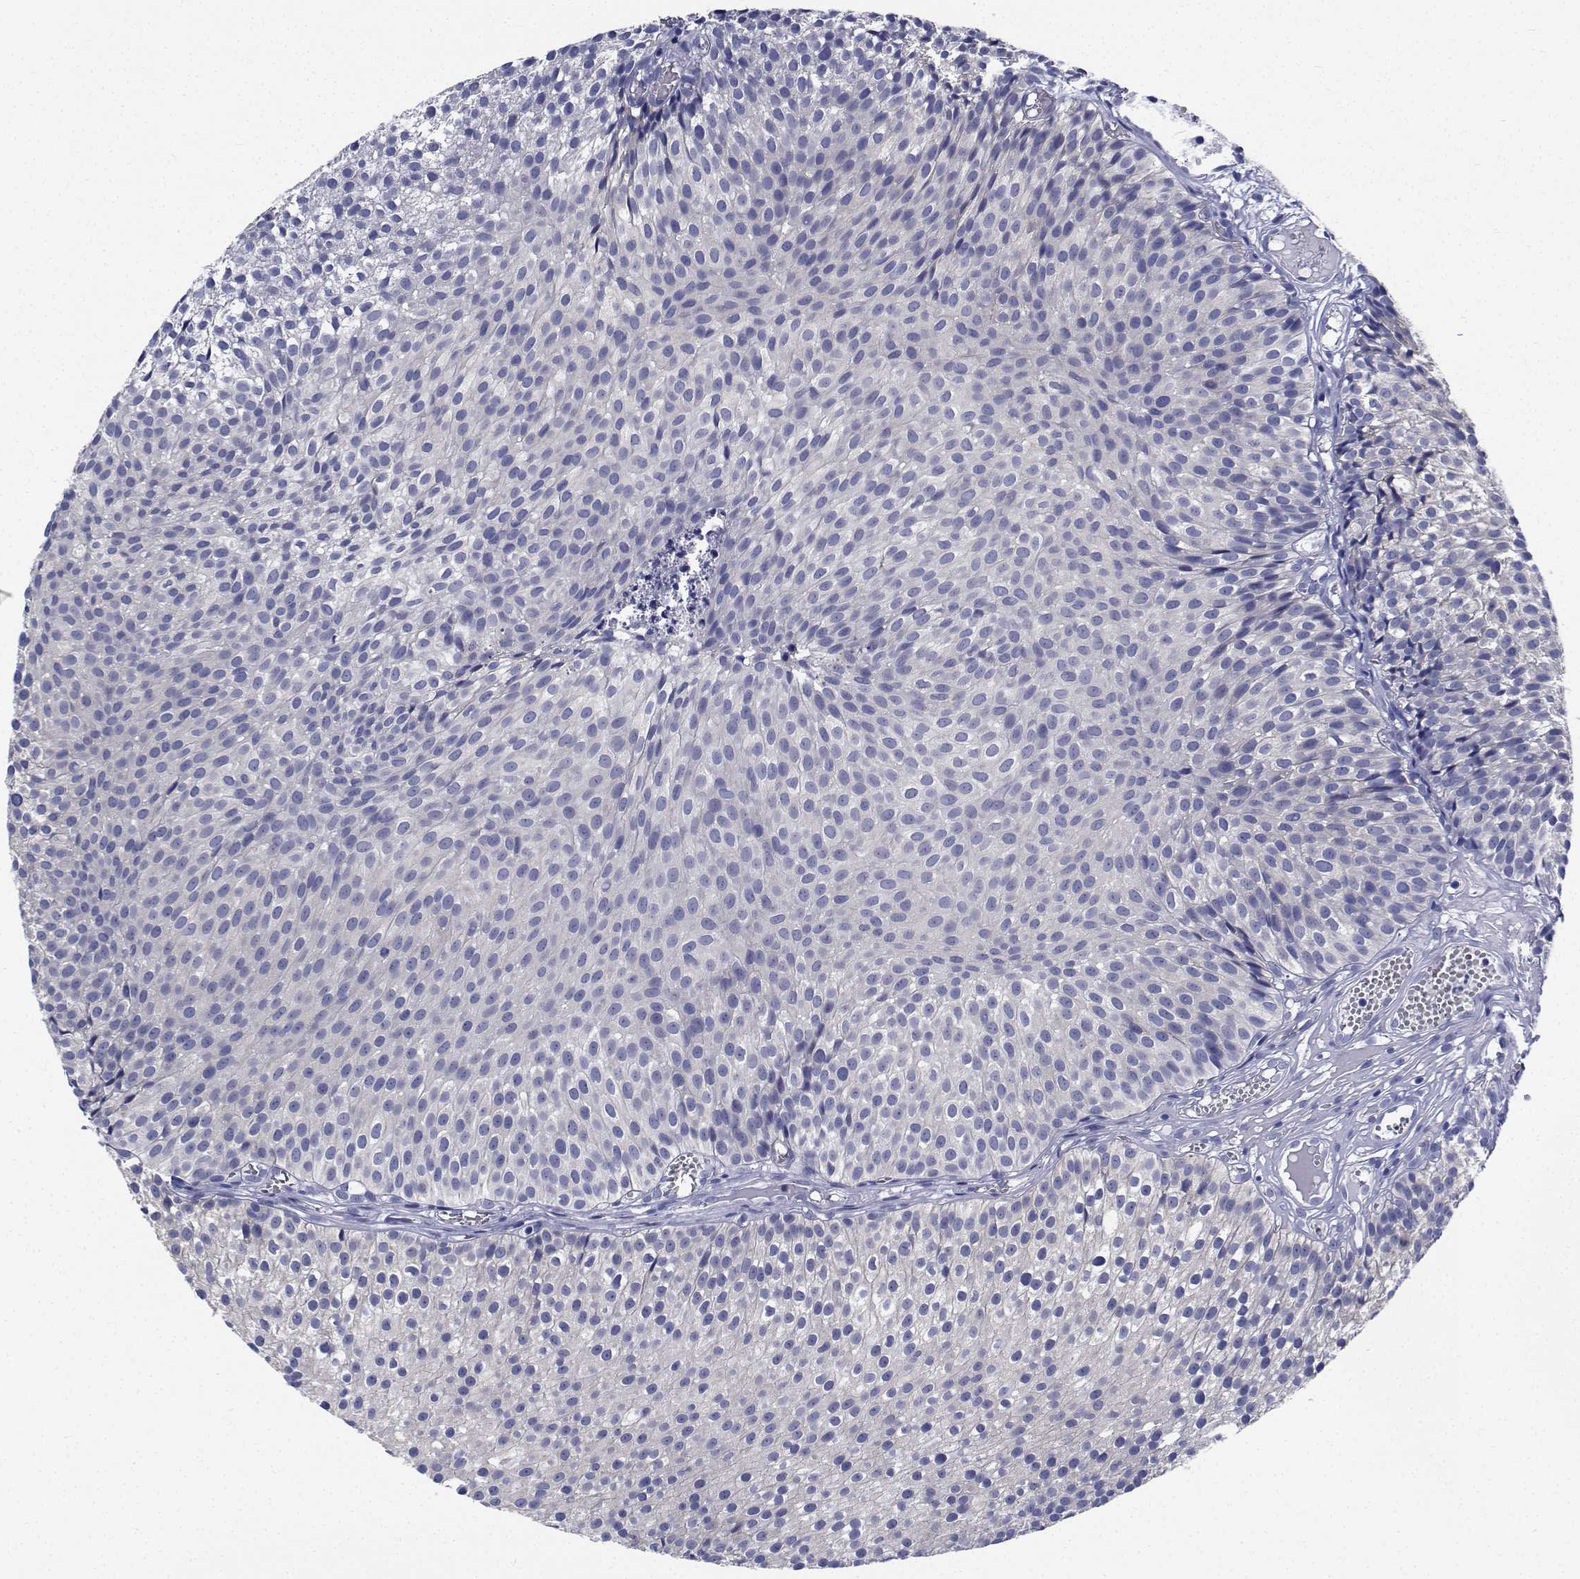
{"staining": {"intensity": "negative", "quantity": "none", "location": "none"}, "tissue": "urothelial cancer", "cell_type": "Tumor cells", "image_type": "cancer", "snomed": [{"axis": "morphology", "description": "Urothelial carcinoma, Low grade"}, {"axis": "topography", "description": "Urinary bladder"}], "caption": "The histopathology image shows no significant expression in tumor cells of urothelial carcinoma (low-grade). The staining is performed using DAB brown chromogen with nuclei counter-stained in using hematoxylin.", "gene": "CDHR3", "patient": {"sex": "male", "age": 63}}